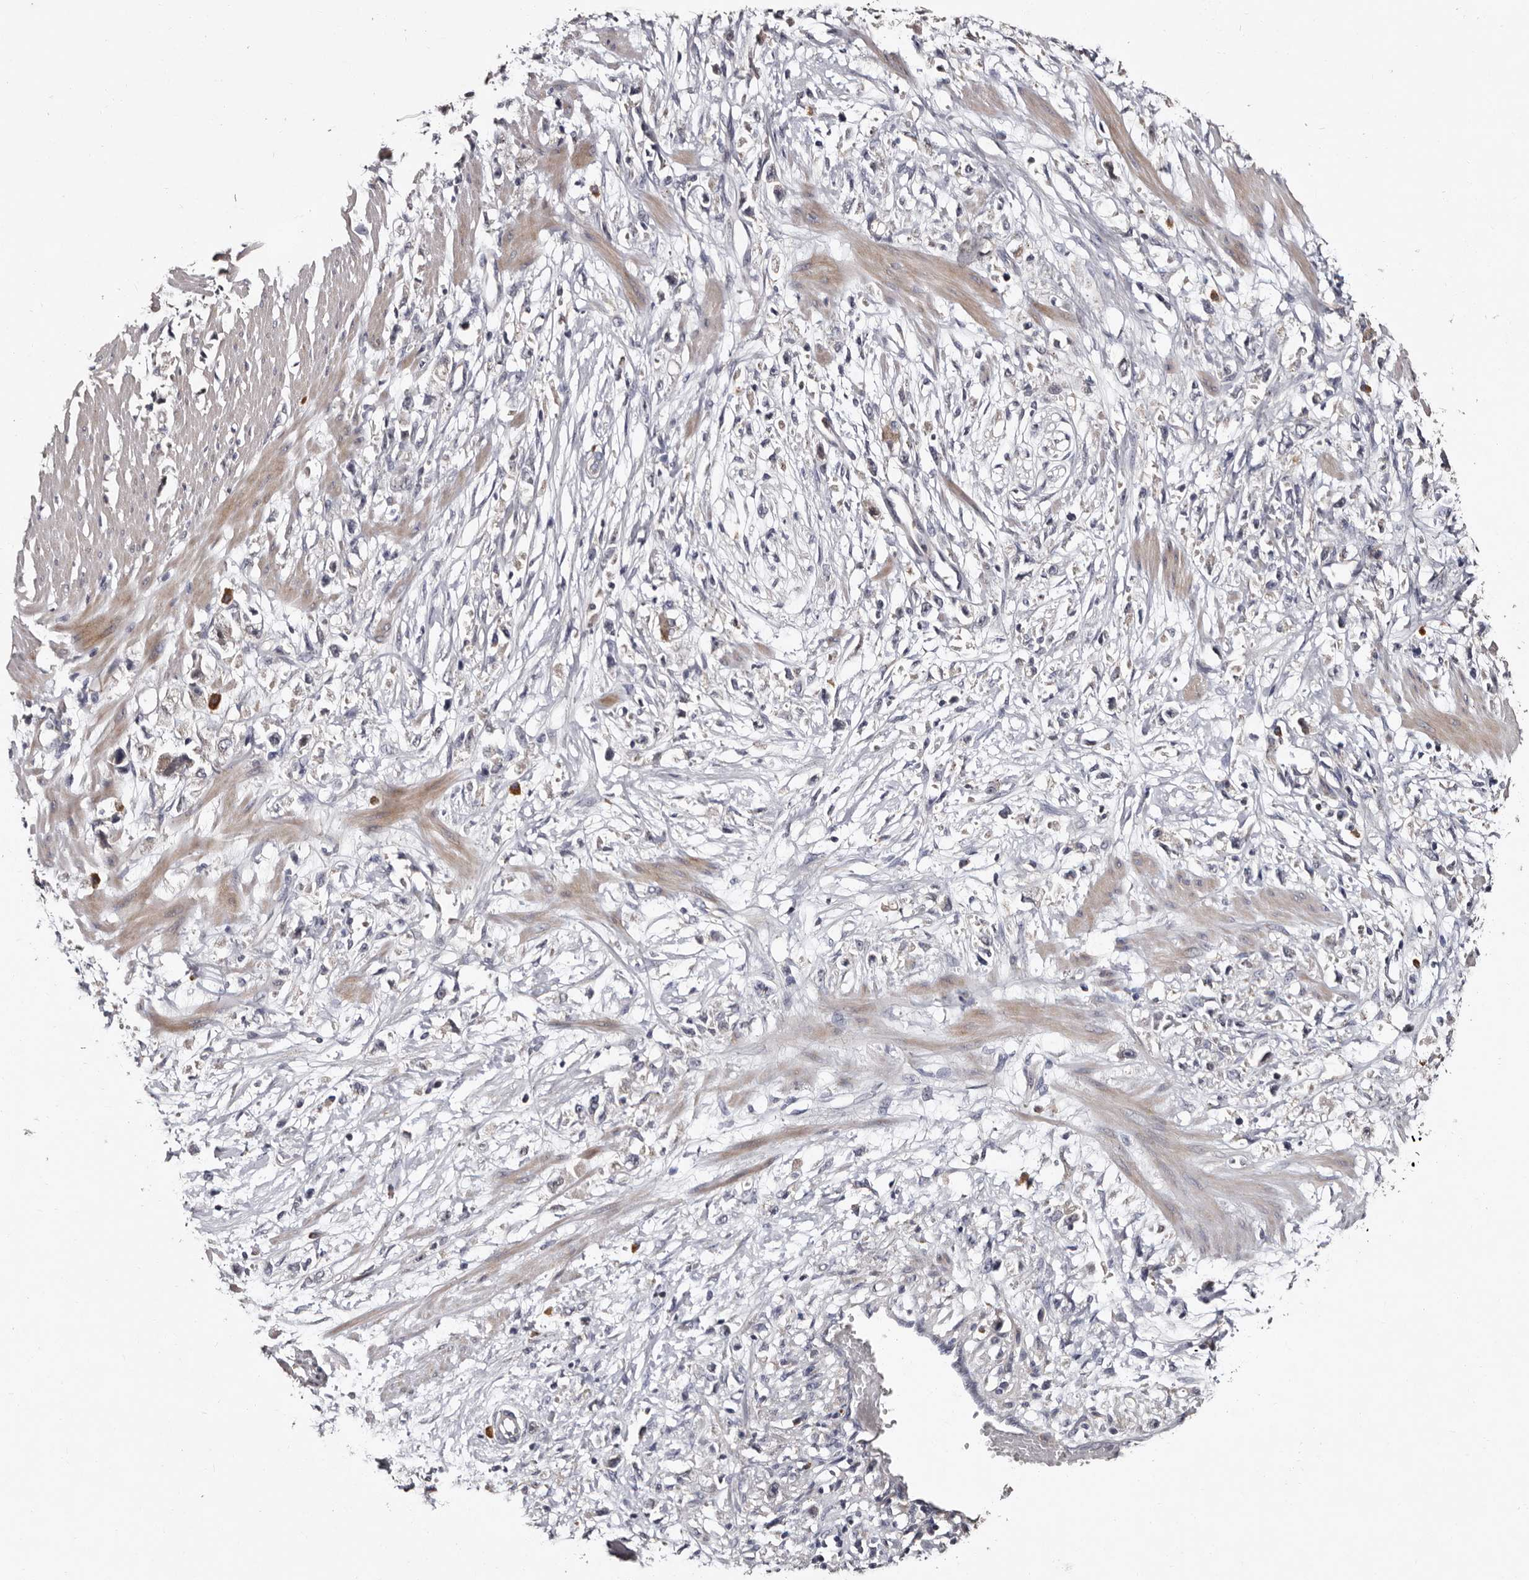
{"staining": {"intensity": "negative", "quantity": "none", "location": "none"}, "tissue": "stomach cancer", "cell_type": "Tumor cells", "image_type": "cancer", "snomed": [{"axis": "morphology", "description": "Adenocarcinoma, NOS"}, {"axis": "topography", "description": "Stomach"}], "caption": "A high-resolution histopathology image shows immunohistochemistry staining of stomach cancer (adenocarcinoma), which displays no significant staining in tumor cells.", "gene": "DNPH1", "patient": {"sex": "female", "age": 59}}